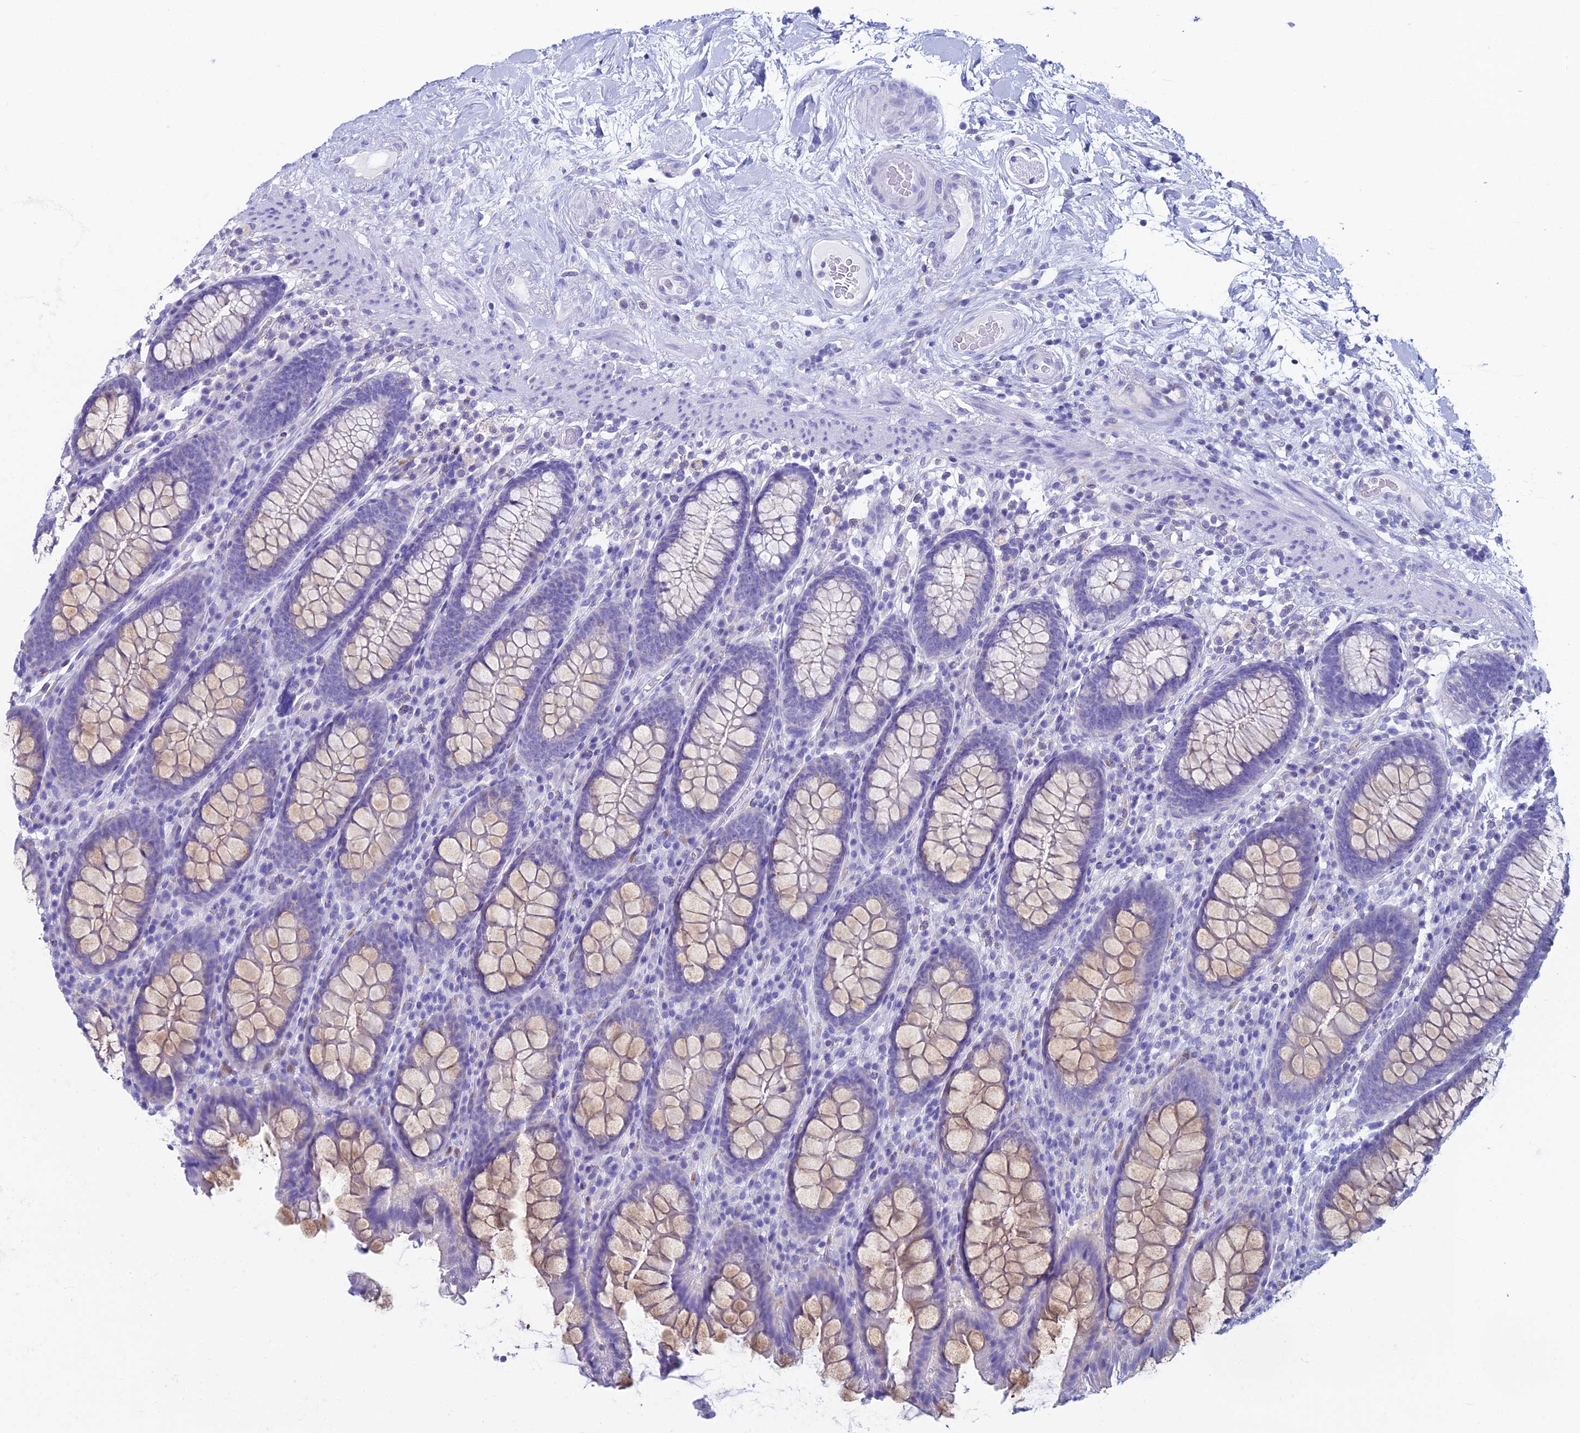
{"staining": {"intensity": "negative", "quantity": "none", "location": "none"}, "tissue": "colon", "cell_type": "Endothelial cells", "image_type": "normal", "snomed": [{"axis": "morphology", "description": "Normal tissue, NOS"}, {"axis": "topography", "description": "Colon"}], "caption": "Immunohistochemistry (IHC) histopathology image of normal colon: colon stained with DAB reveals no significant protein staining in endothelial cells.", "gene": "KCNK17", "patient": {"sex": "female", "age": 79}}